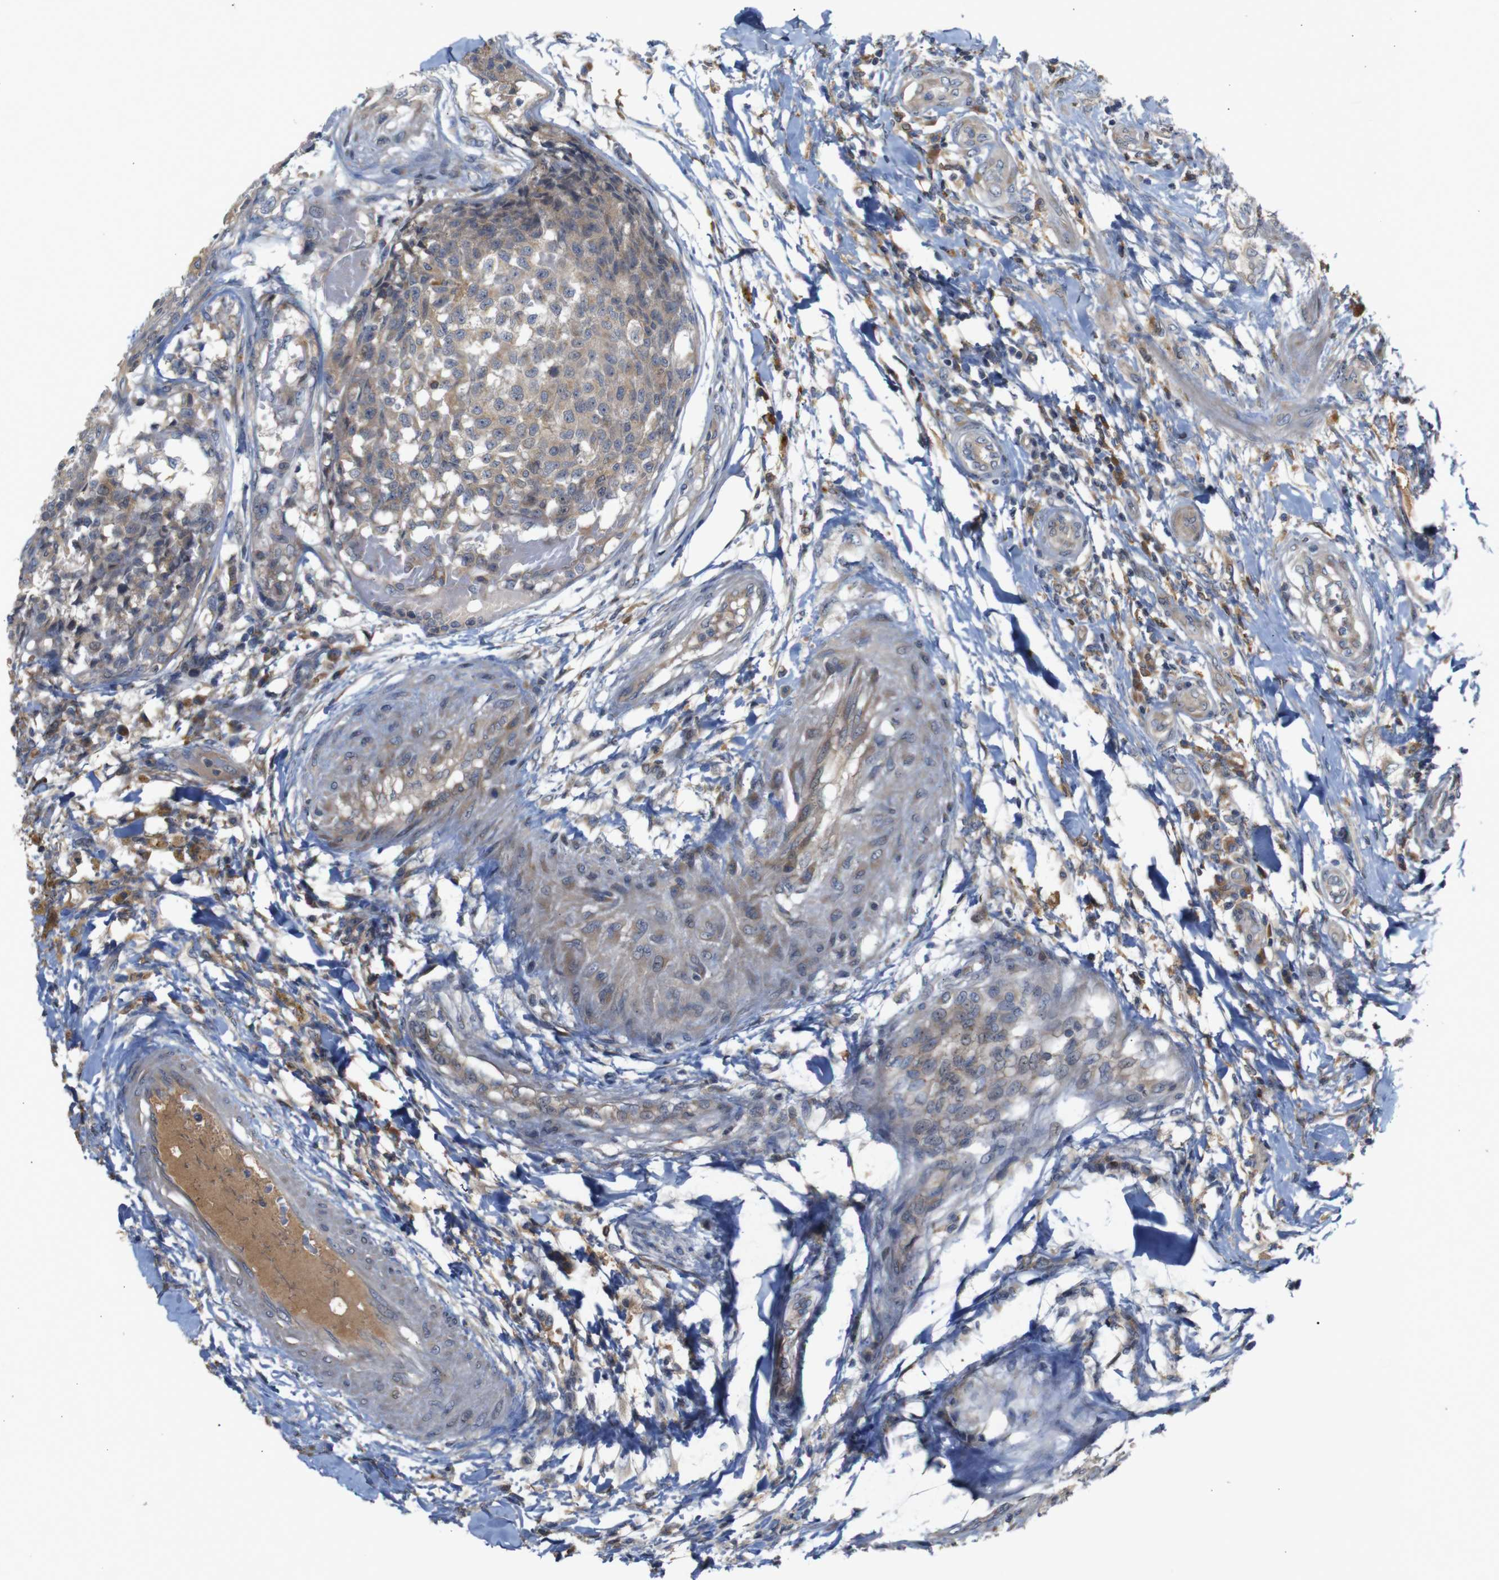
{"staining": {"intensity": "weak", "quantity": ">75%", "location": "cytoplasmic/membranous"}, "tissue": "testis cancer", "cell_type": "Tumor cells", "image_type": "cancer", "snomed": [{"axis": "morphology", "description": "Seminoma, NOS"}, {"axis": "topography", "description": "Testis"}], "caption": "Brown immunohistochemical staining in testis cancer shows weak cytoplasmic/membranous expression in approximately >75% of tumor cells.", "gene": "PTPN1", "patient": {"sex": "male", "age": 59}}